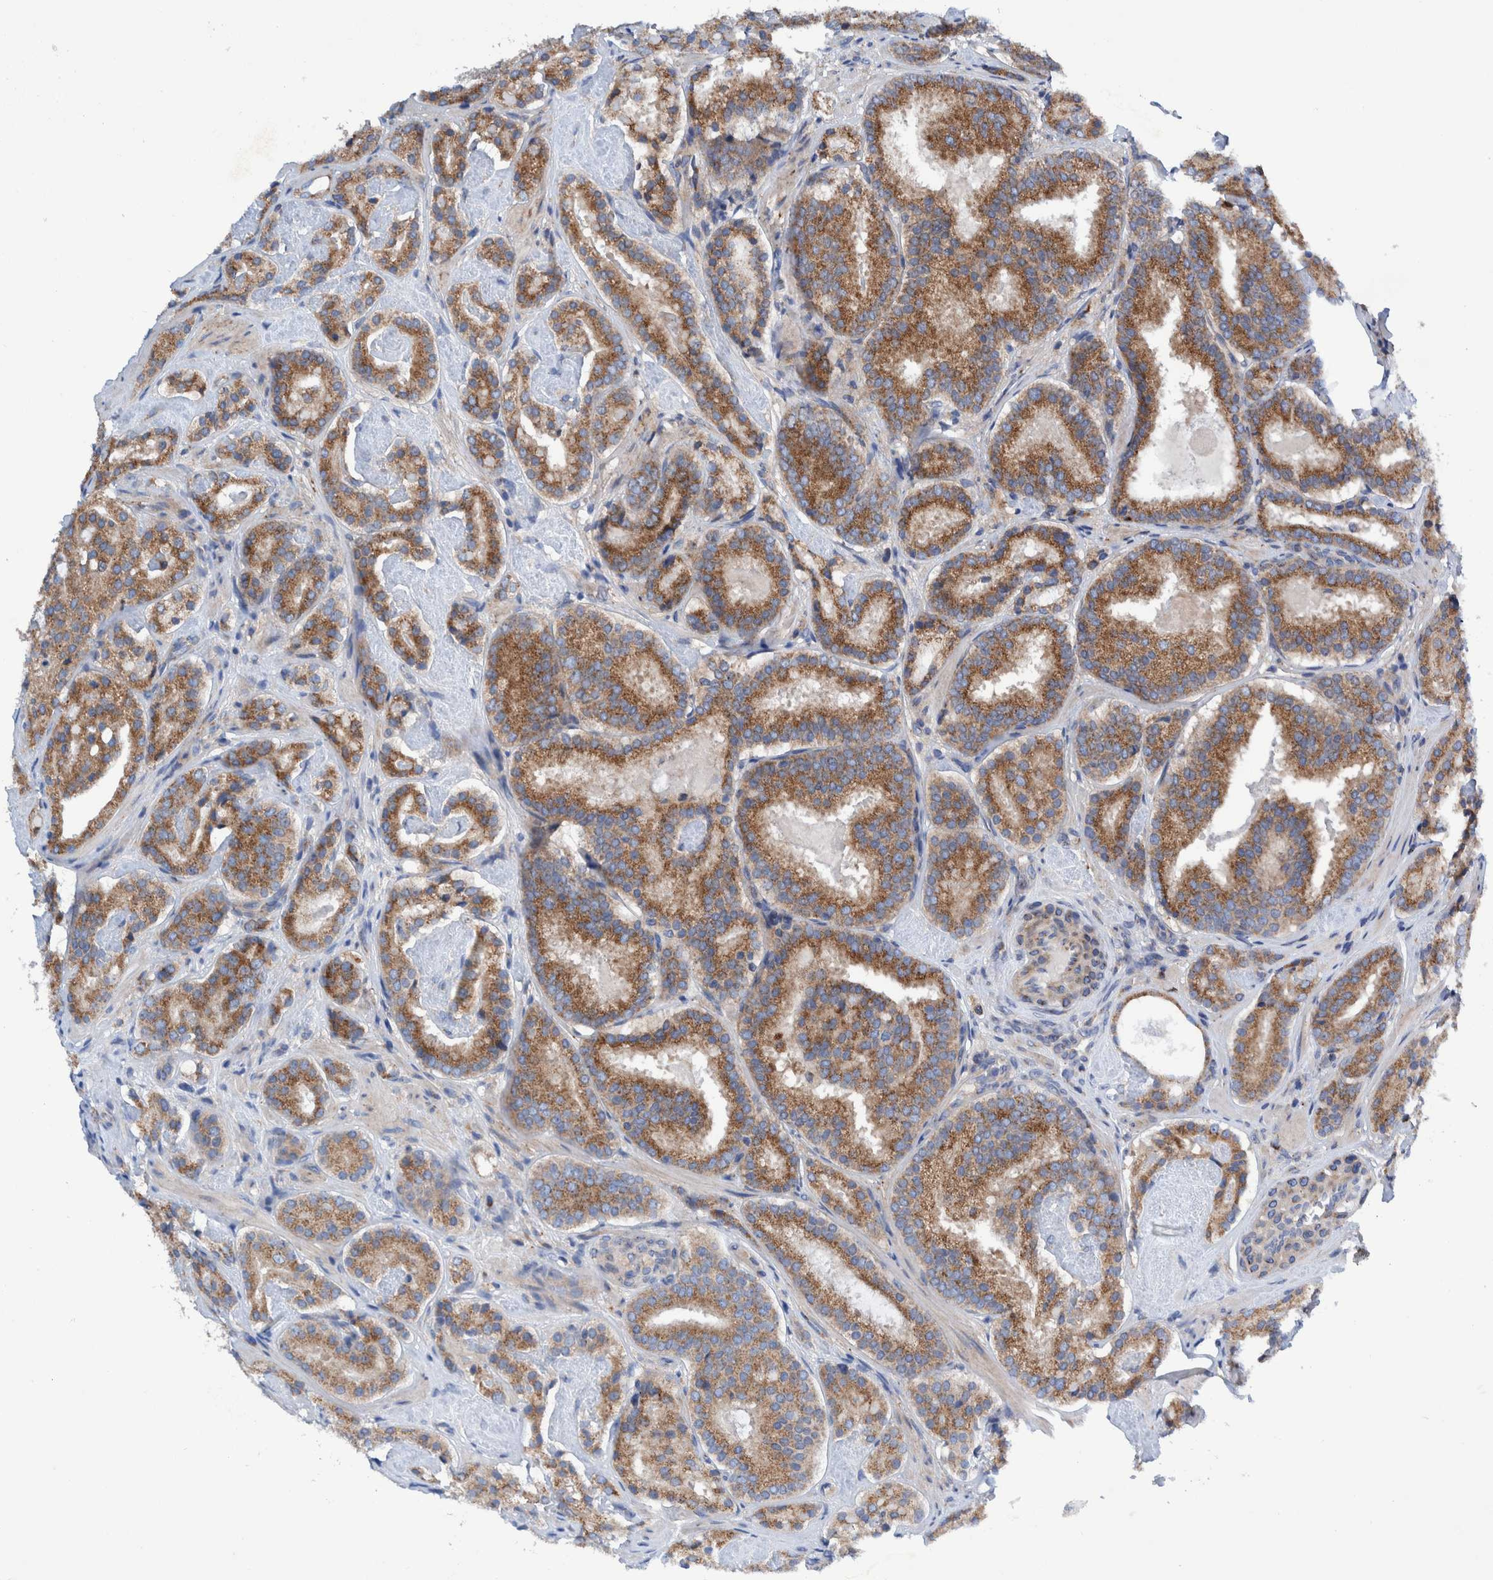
{"staining": {"intensity": "moderate", "quantity": ">75%", "location": "cytoplasmic/membranous"}, "tissue": "prostate cancer", "cell_type": "Tumor cells", "image_type": "cancer", "snomed": [{"axis": "morphology", "description": "Adenocarcinoma, Low grade"}, {"axis": "topography", "description": "Prostate"}], "caption": "IHC micrograph of neoplastic tissue: prostate adenocarcinoma (low-grade) stained using immunohistochemistry (IHC) displays medium levels of moderate protein expression localized specifically in the cytoplasmic/membranous of tumor cells, appearing as a cytoplasmic/membranous brown color.", "gene": "TRIM58", "patient": {"sex": "male", "age": 69}}